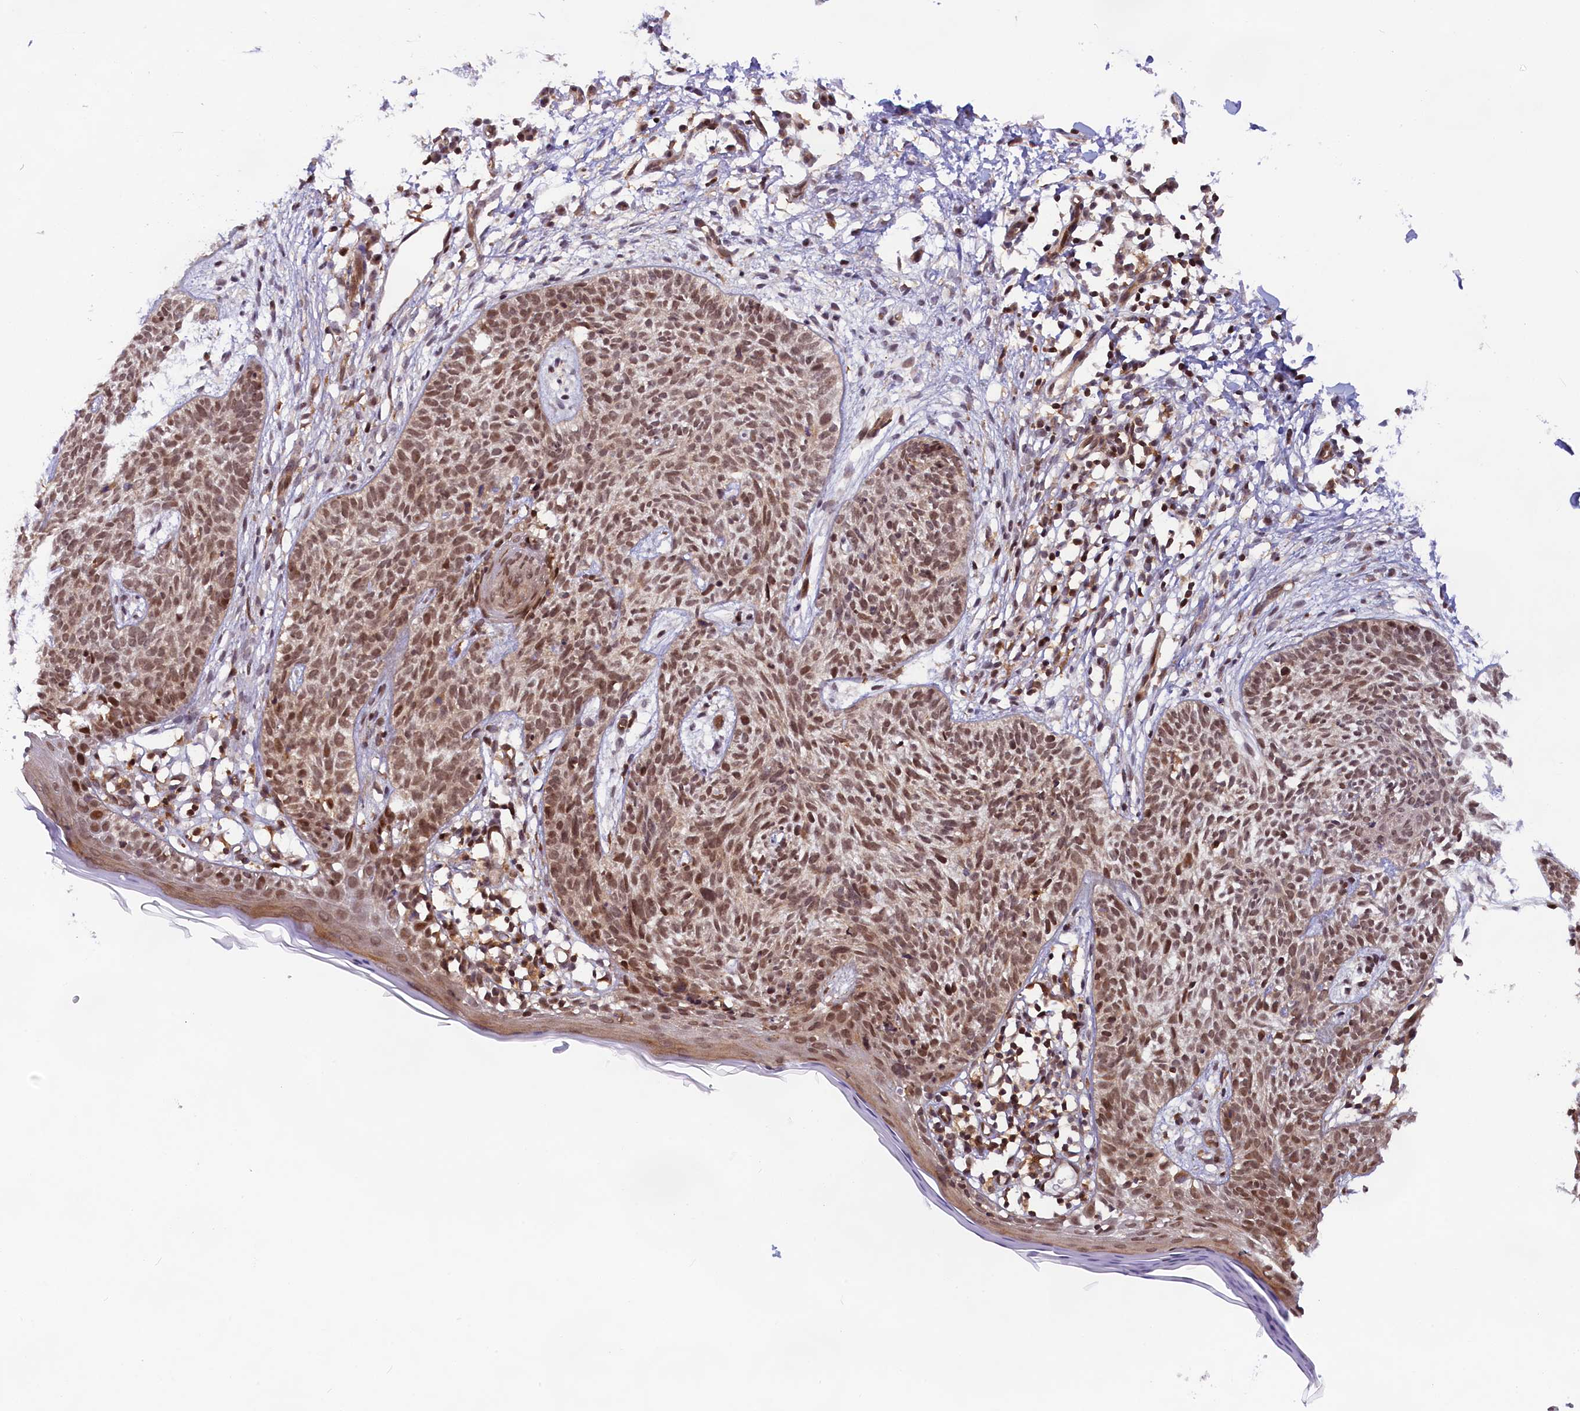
{"staining": {"intensity": "moderate", "quantity": ">75%", "location": "nuclear"}, "tissue": "skin cancer", "cell_type": "Tumor cells", "image_type": "cancer", "snomed": [{"axis": "morphology", "description": "Basal cell carcinoma"}, {"axis": "topography", "description": "Skin"}], "caption": "Human skin basal cell carcinoma stained with a brown dye exhibits moderate nuclear positive positivity in about >75% of tumor cells.", "gene": "FCHO1", "patient": {"sex": "female", "age": 66}}